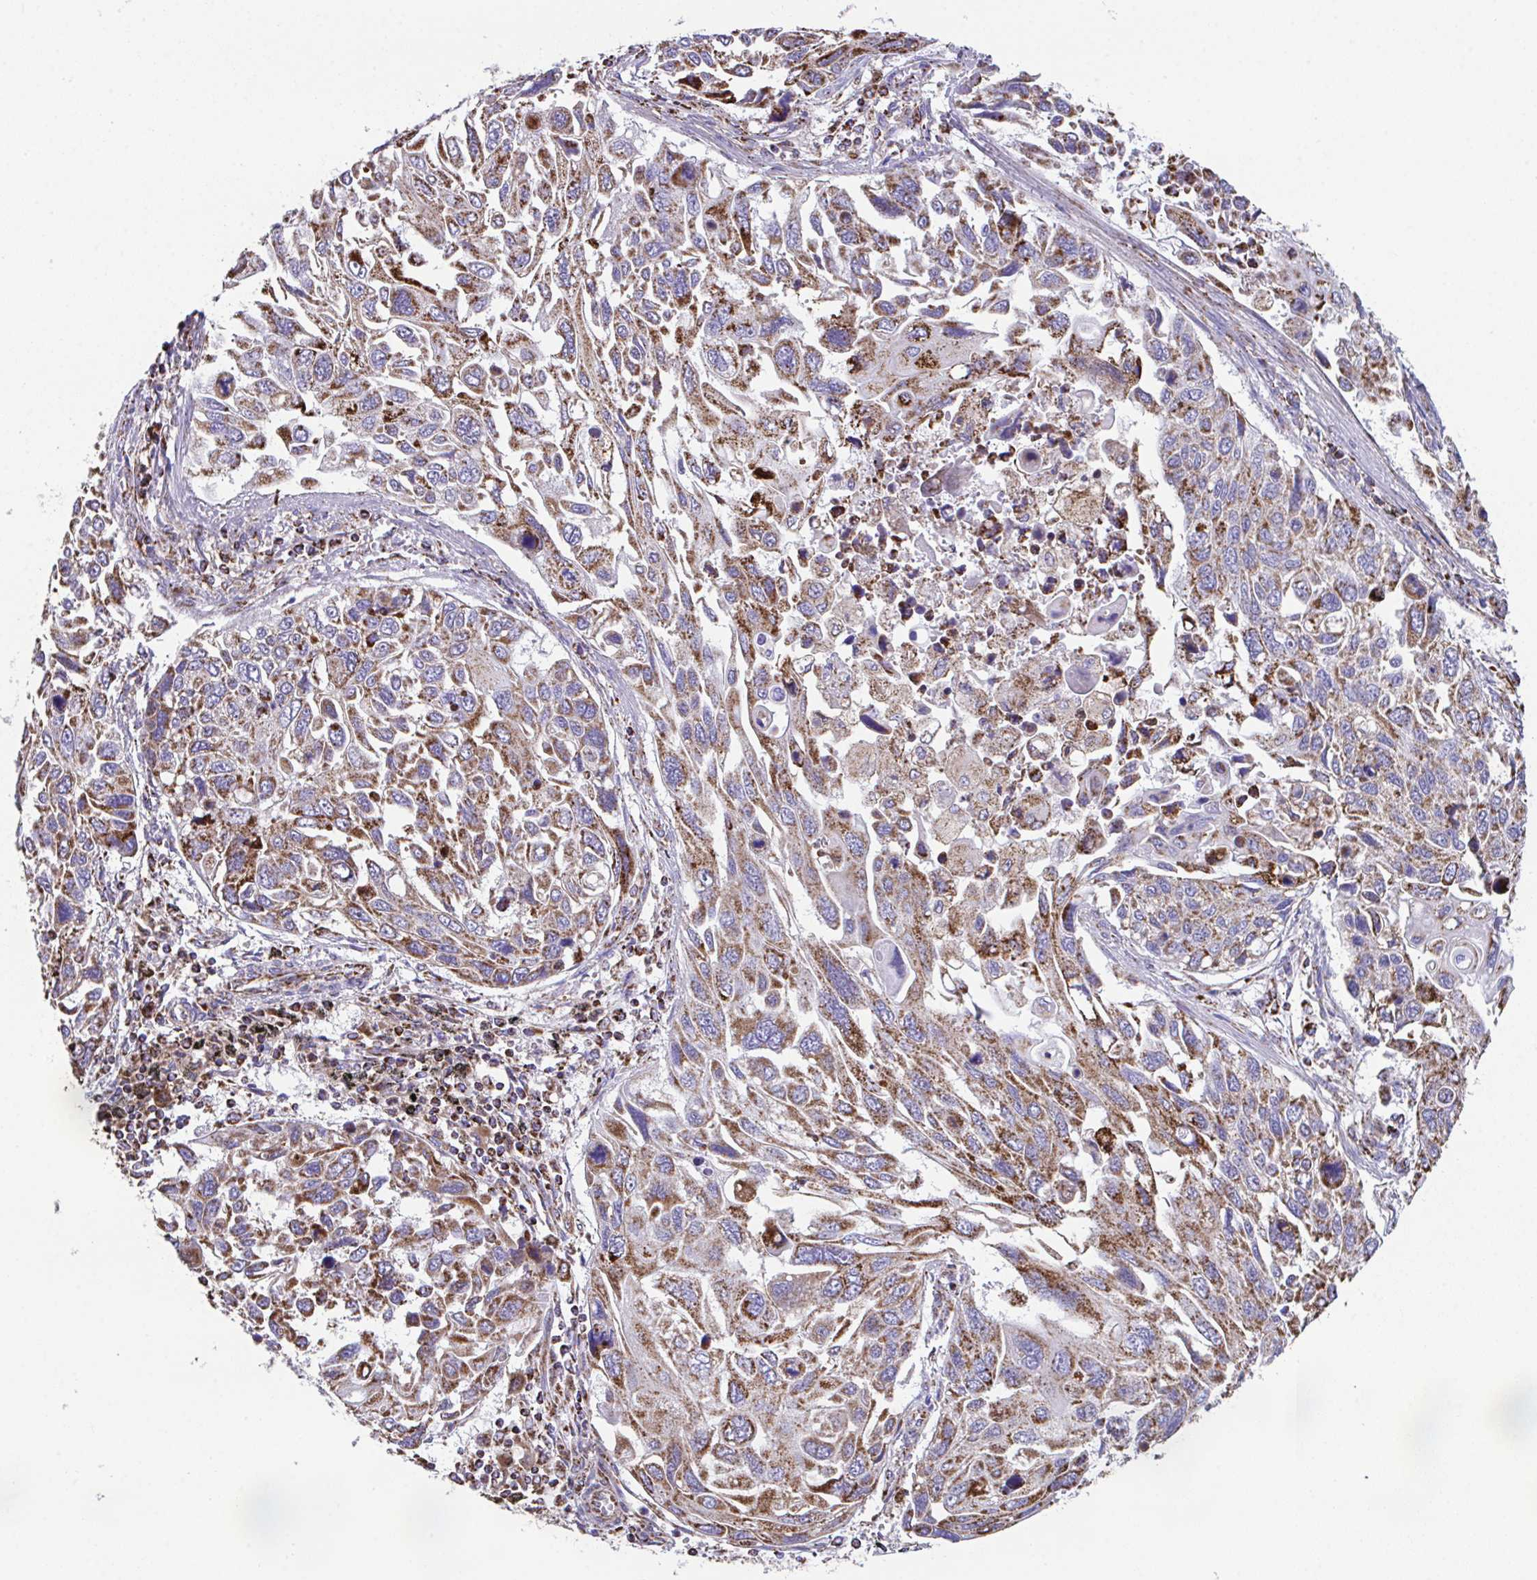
{"staining": {"intensity": "strong", "quantity": ">75%", "location": "cytoplasmic/membranous"}, "tissue": "lung cancer", "cell_type": "Tumor cells", "image_type": "cancer", "snomed": [{"axis": "morphology", "description": "Squamous cell carcinoma, NOS"}, {"axis": "topography", "description": "Lung"}], "caption": "Immunohistochemical staining of lung cancer exhibits strong cytoplasmic/membranous protein positivity in approximately >75% of tumor cells.", "gene": "PCMTD2", "patient": {"sex": "male", "age": 62}}